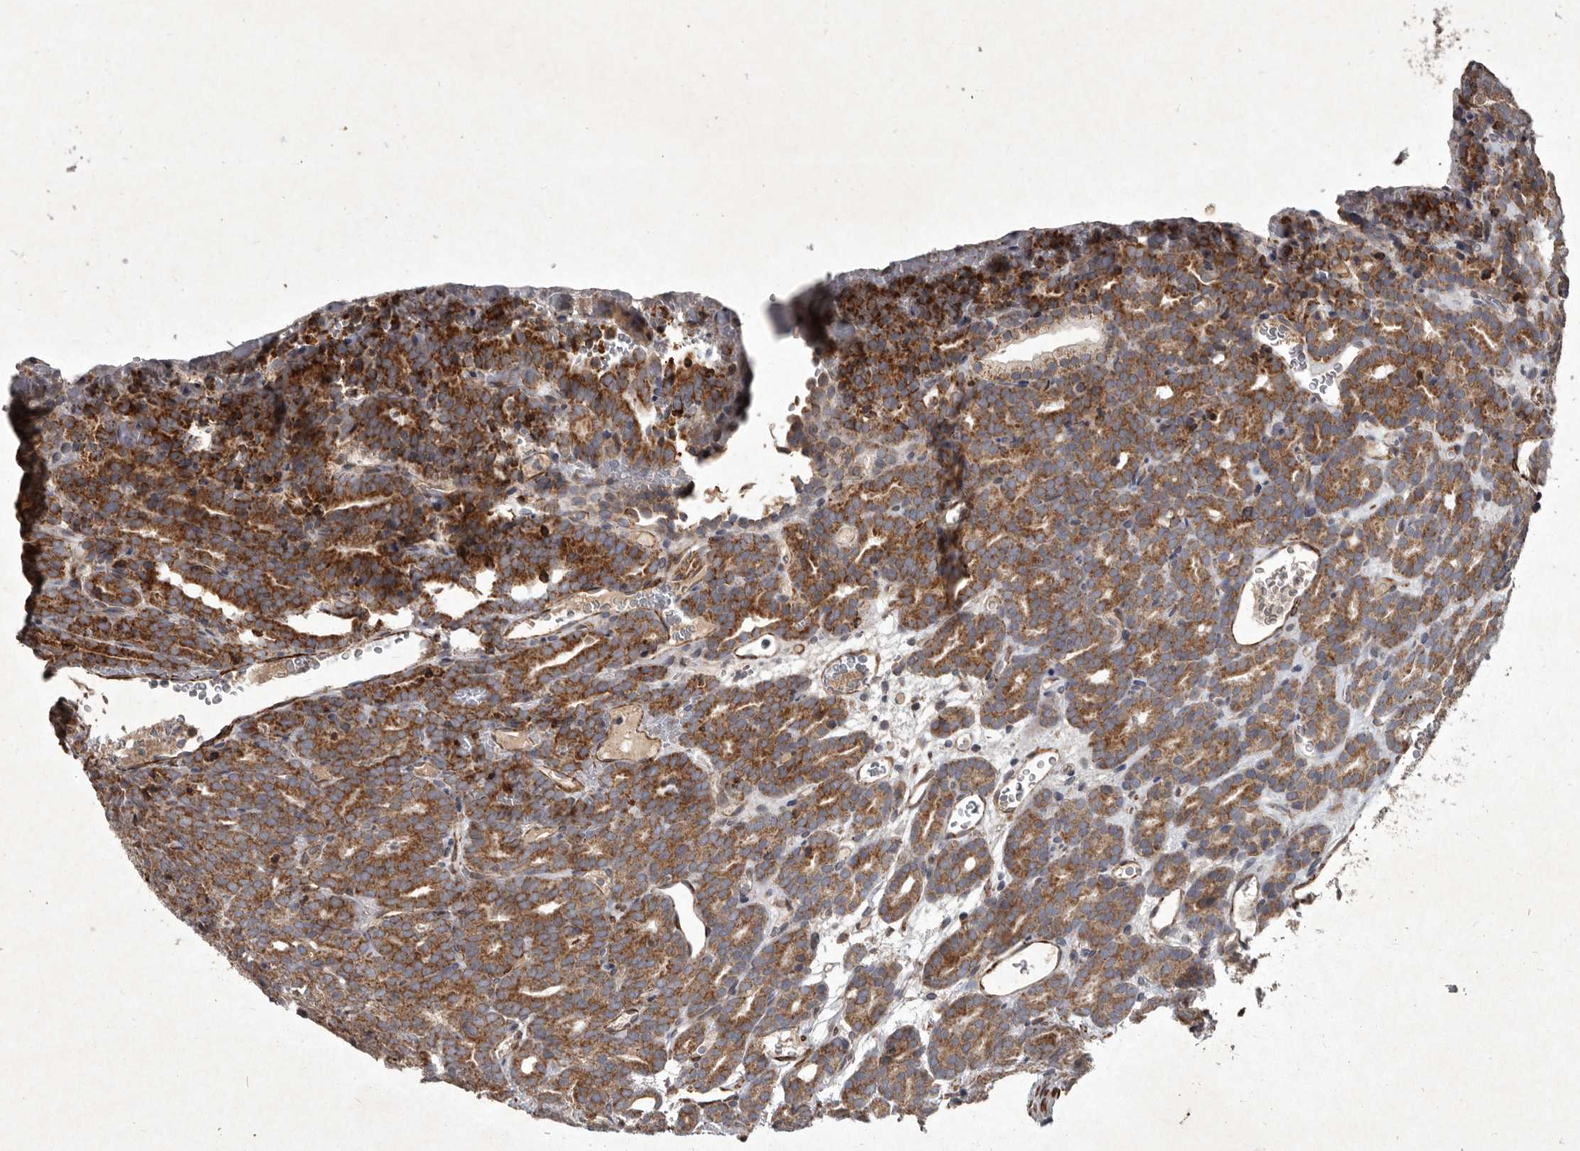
{"staining": {"intensity": "moderate", "quantity": ">75%", "location": "cytoplasmic/membranous"}, "tissue": "prostate cancer", "cell_type": "Tumor cells", "image_type": "cancer", "snomed": [{"axis": "morphology", "description": "Adenocarcinoma, High grade"}, {"axis": "topography", "description": "Prostate"}], "caption": "Protein expression by immunohistochemistry demonstrates moderate cytoplasmic/membranous staining in approximately >75% of tumor cells in adenocarcinoma (high-grade) (prostate). The staining was performed using DAB (3,3'-diaminobenzidine), with brown indicating positive protein expression. Nuclei are stained blue with hematoxylin.", "gene": "MRPS15", "patient": {"sex": "male", "age": 62}}